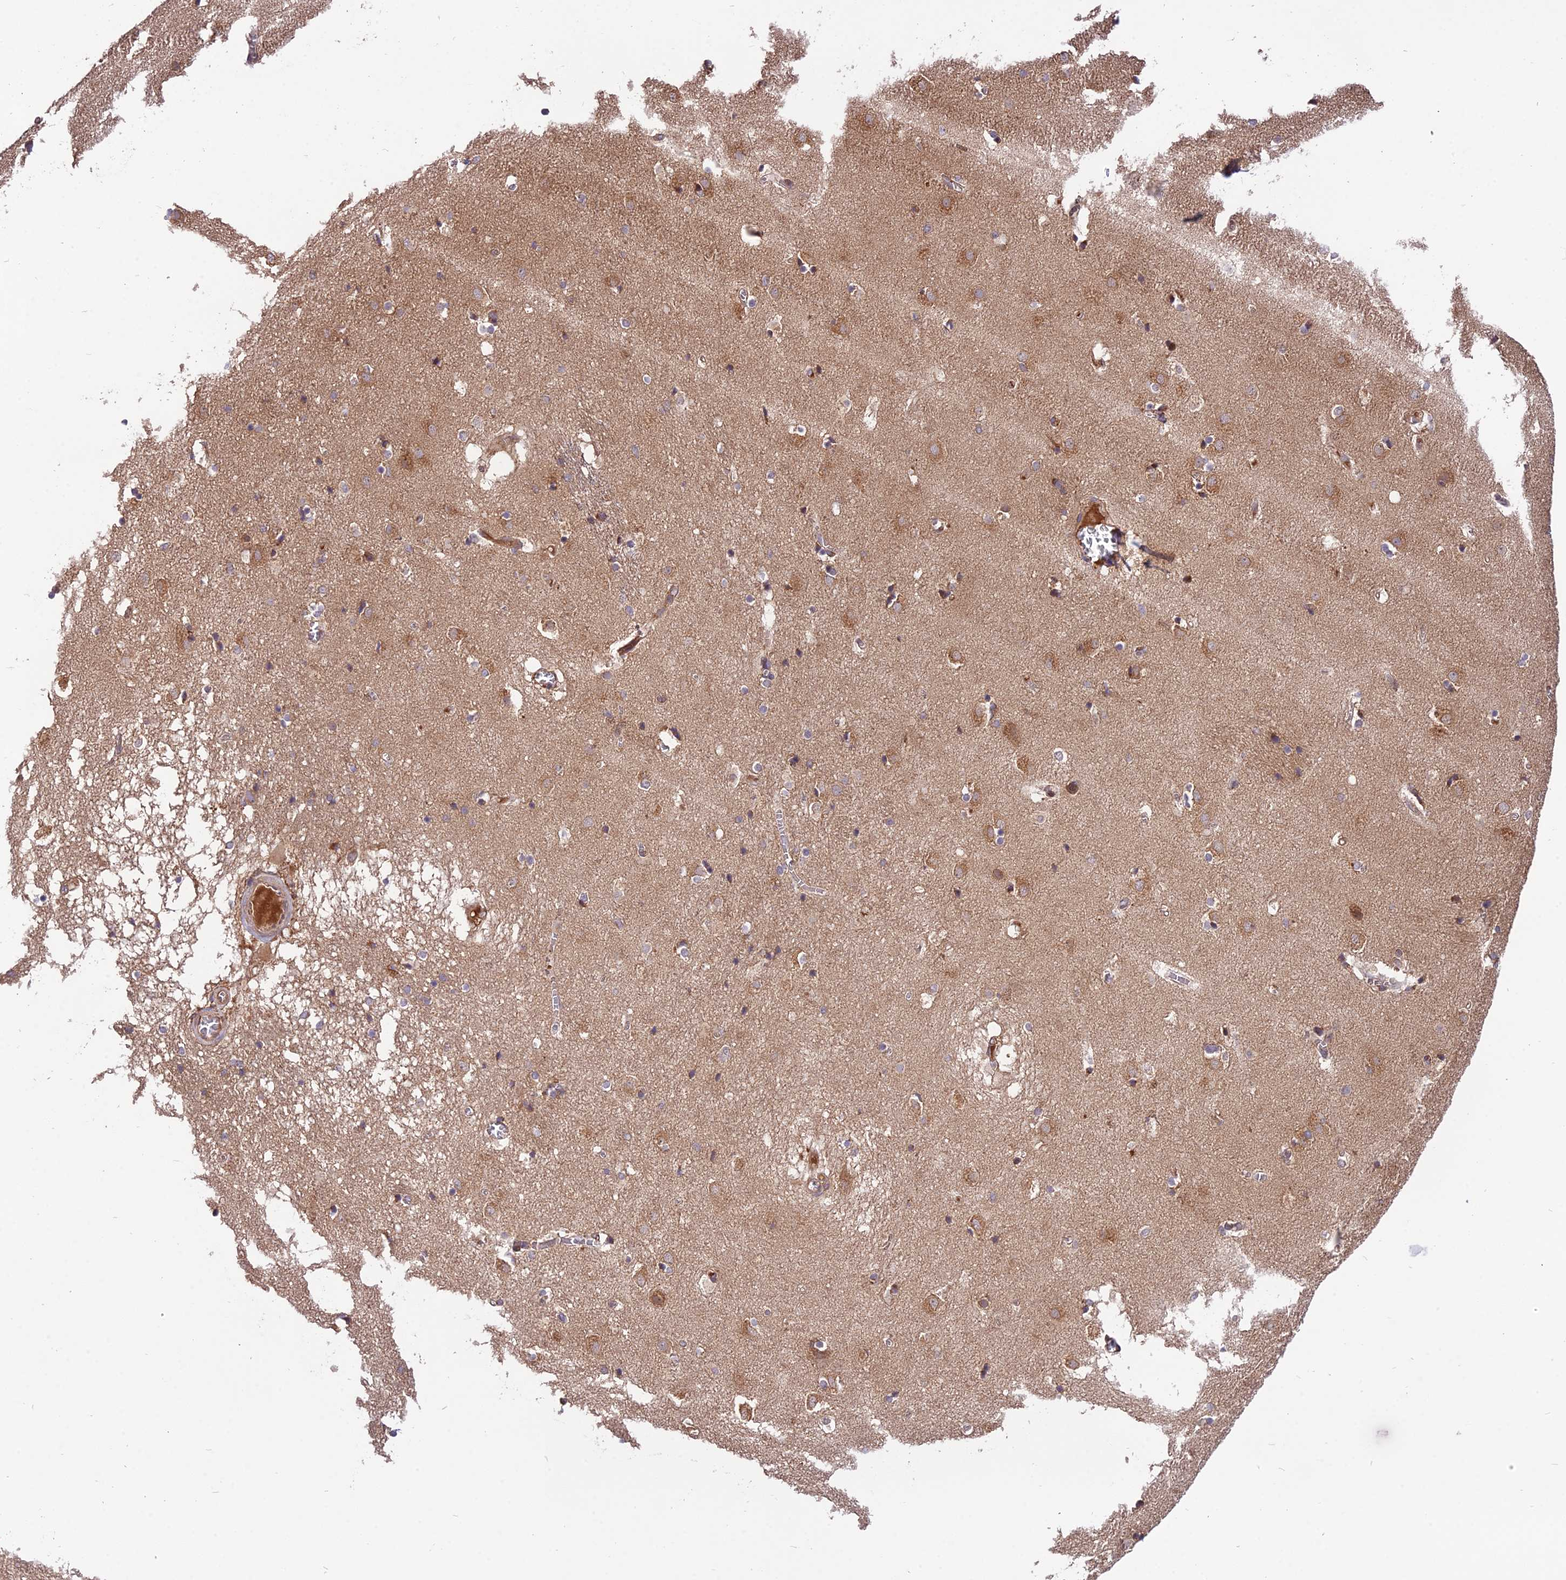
{"staining": {"intensity": "moderate", "quantity": "<25%", "location": "cytoplasmic/membranous"}, "tissue": "caudate", "cell_type": "Glial cells", "image_type": "normal", "snomed": [{"axis": "morphology", "description": "Normal tissue, NOS"}, {"axis": "topography", "description": "Lateral ventricle wall"}], "caption": "A micrograph showing moderate cytoplasmic/membranous staining in about <25% of glial cells in benign caudate, as visualized by brown immunohistochemical staining.", "gene": "ROCK1", "patient": {"sex": "male", "age": 70}}